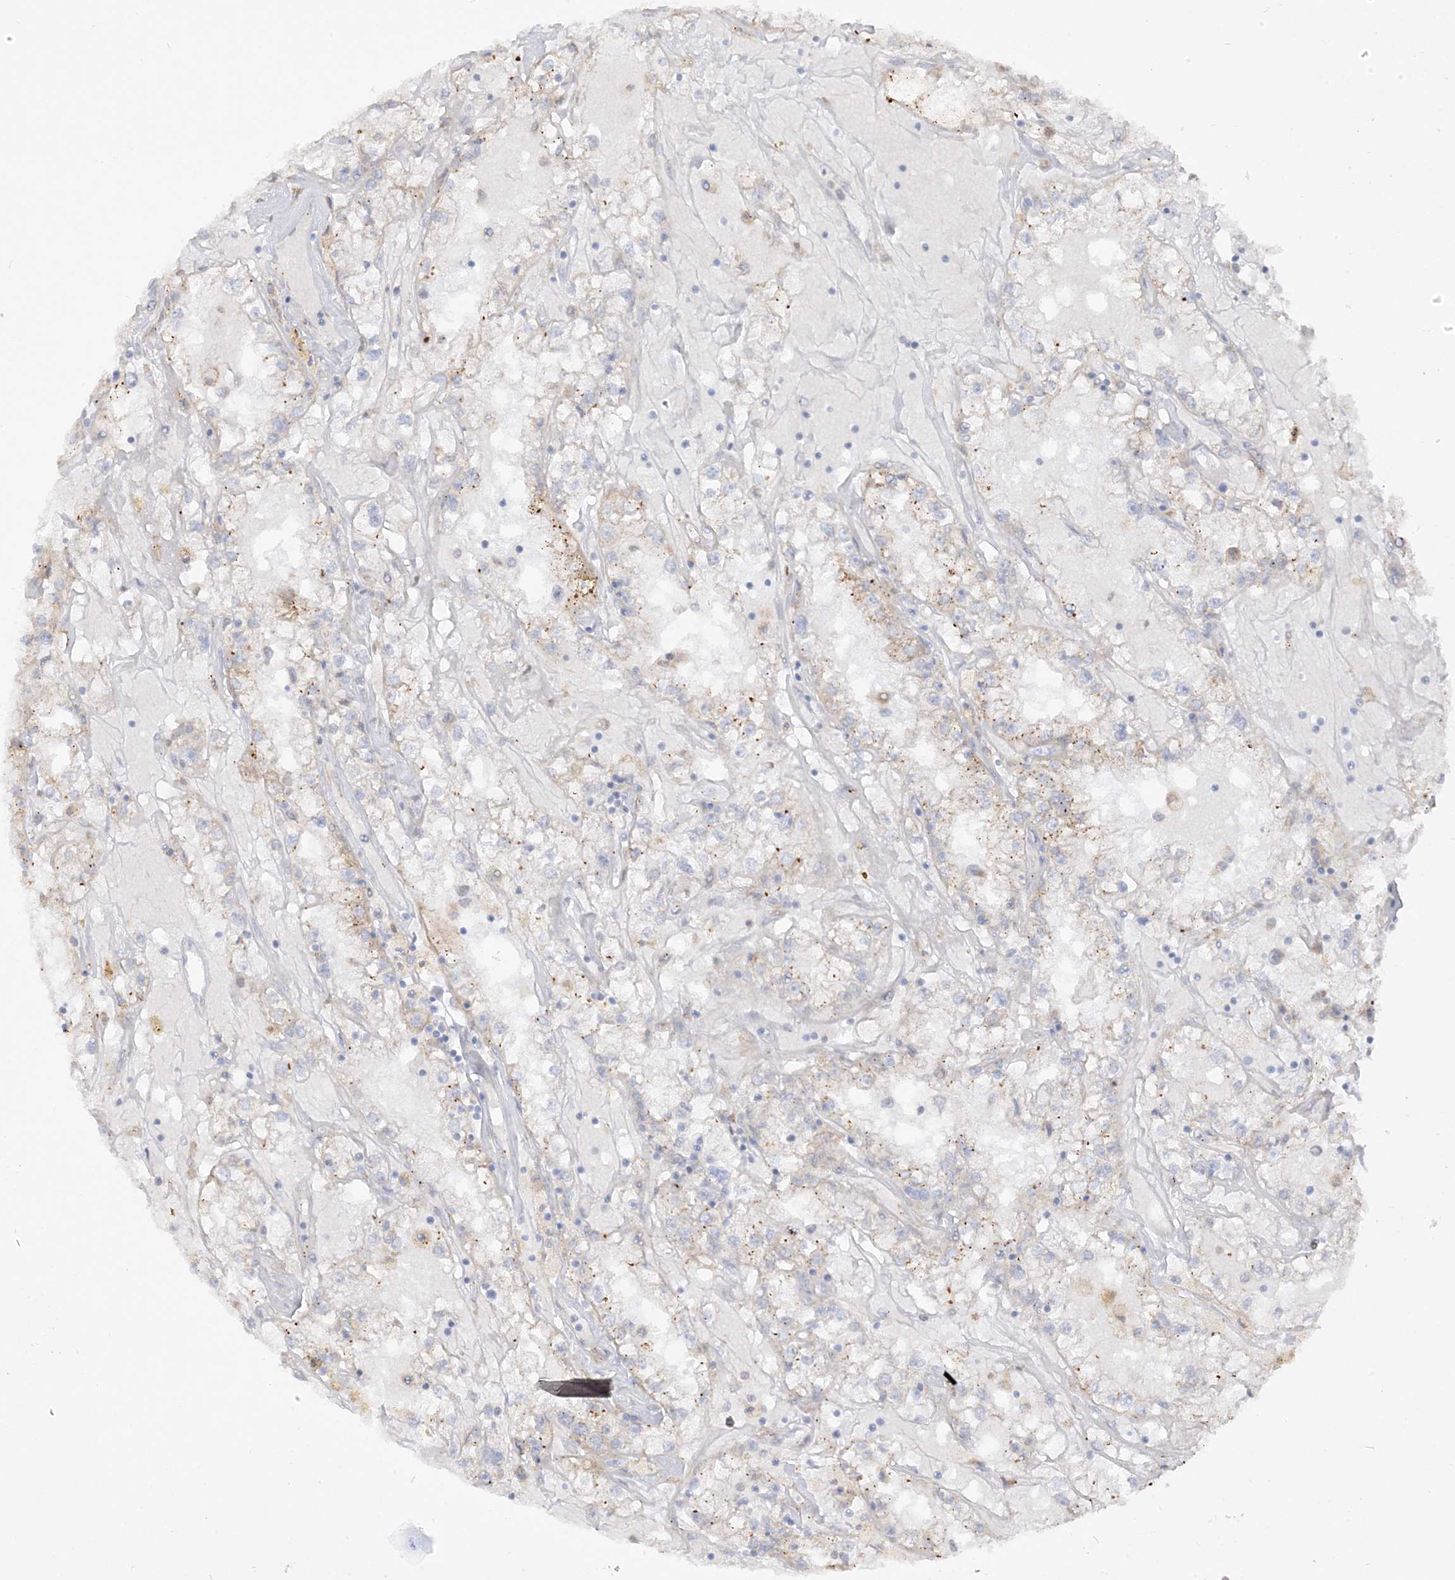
{"staining": {"intensity": "weak", "quantity": "<25%", "location": "cytoplasmic/membranous"}, "tissue": "renal cancer", "cell_type": "Tumor cells", "image_type": "cancer", "snomed": [{"axis": "morphology", "description": "Adenocarcinoma, NOS"}, {"axis": "topography", "description": "Kidney"}], "caption": "An image of renal adenocarcinoma stained for a protein reveals no brown staining in tumor cells.", "gene": "LOXL3", "patient": {"sex": "male", "age": 56}}